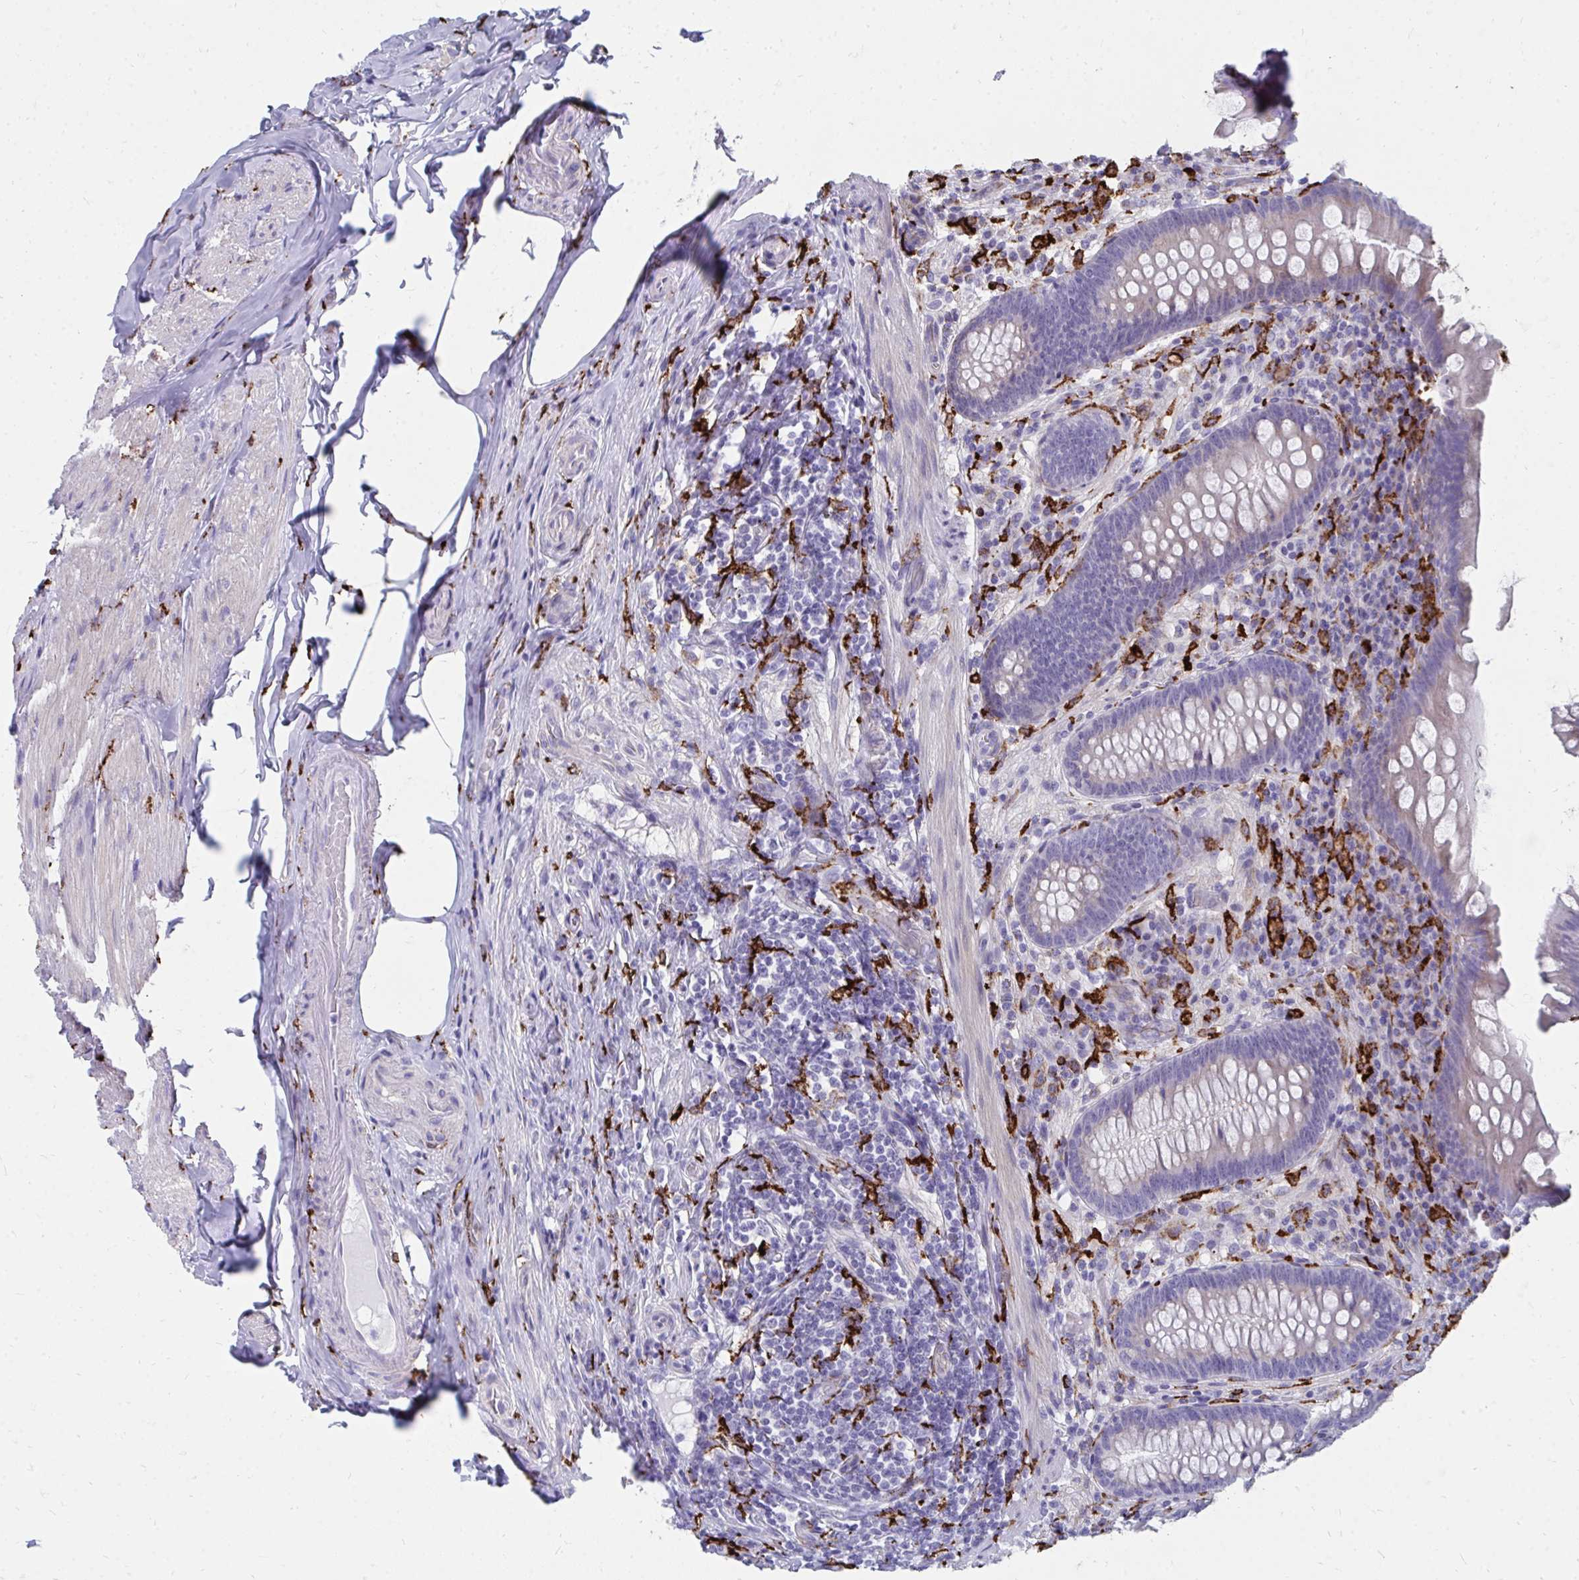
{"staining": {"intensity": "weak", "quantity": "<25%", "location": "cytoplasmic/membranous"}, "tissue": "appendix", "cell_type": "Glandular cells", "image_type": "normal", "snomed": [{"axis": "morphology", "description": "Normal tissue, NOS"}, {"axis": "topography", "description": "Appendix"}], "caption": "There is no significant staining in glandular cells of appendix. Nuclei are stained in blue.", "gene": "CD163", "patient": {"sex": "male", "age": 71}}